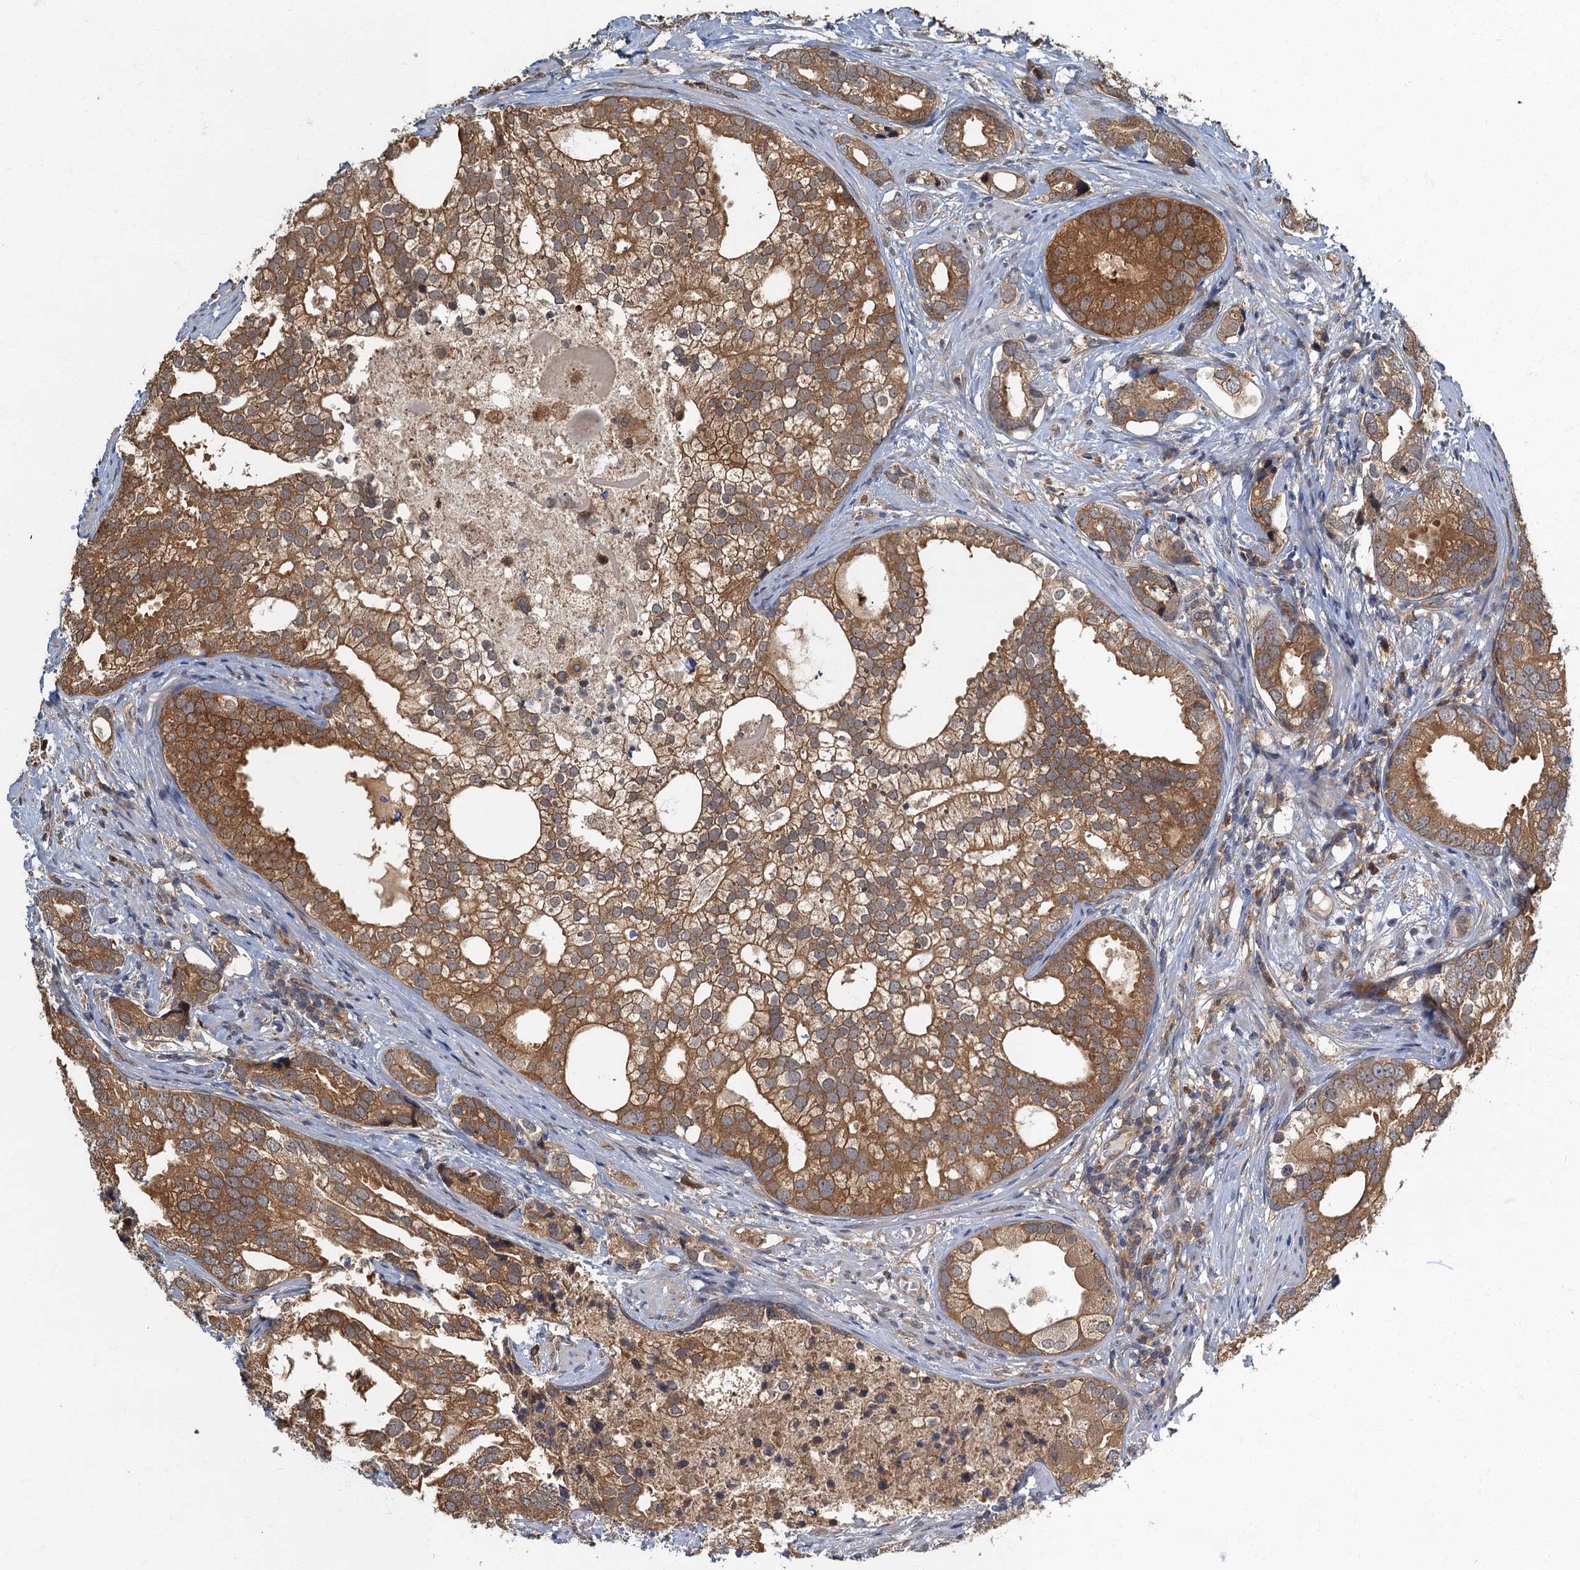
{"staining": {"intensity": "moderate", "quantity": ">75%", "location": "cytoplasmic/membranous"}, "tissue": "prostate cancer", "cell_type": "Tumor cells", "image_type": "cancer", "snomed": [{"axis": "morphology", "description": "Adenocarcinoma, High grade"}, {"axis": "topography", "description": "Prostate"}], "caption": "A brown stain shows moderate cytoplasmic/membranous positivity of a protein in human prostate high-grade adenocarcinoma tumor cells.", "gene": "TBCK", "patient": {"sex": "male", "age": 75}}